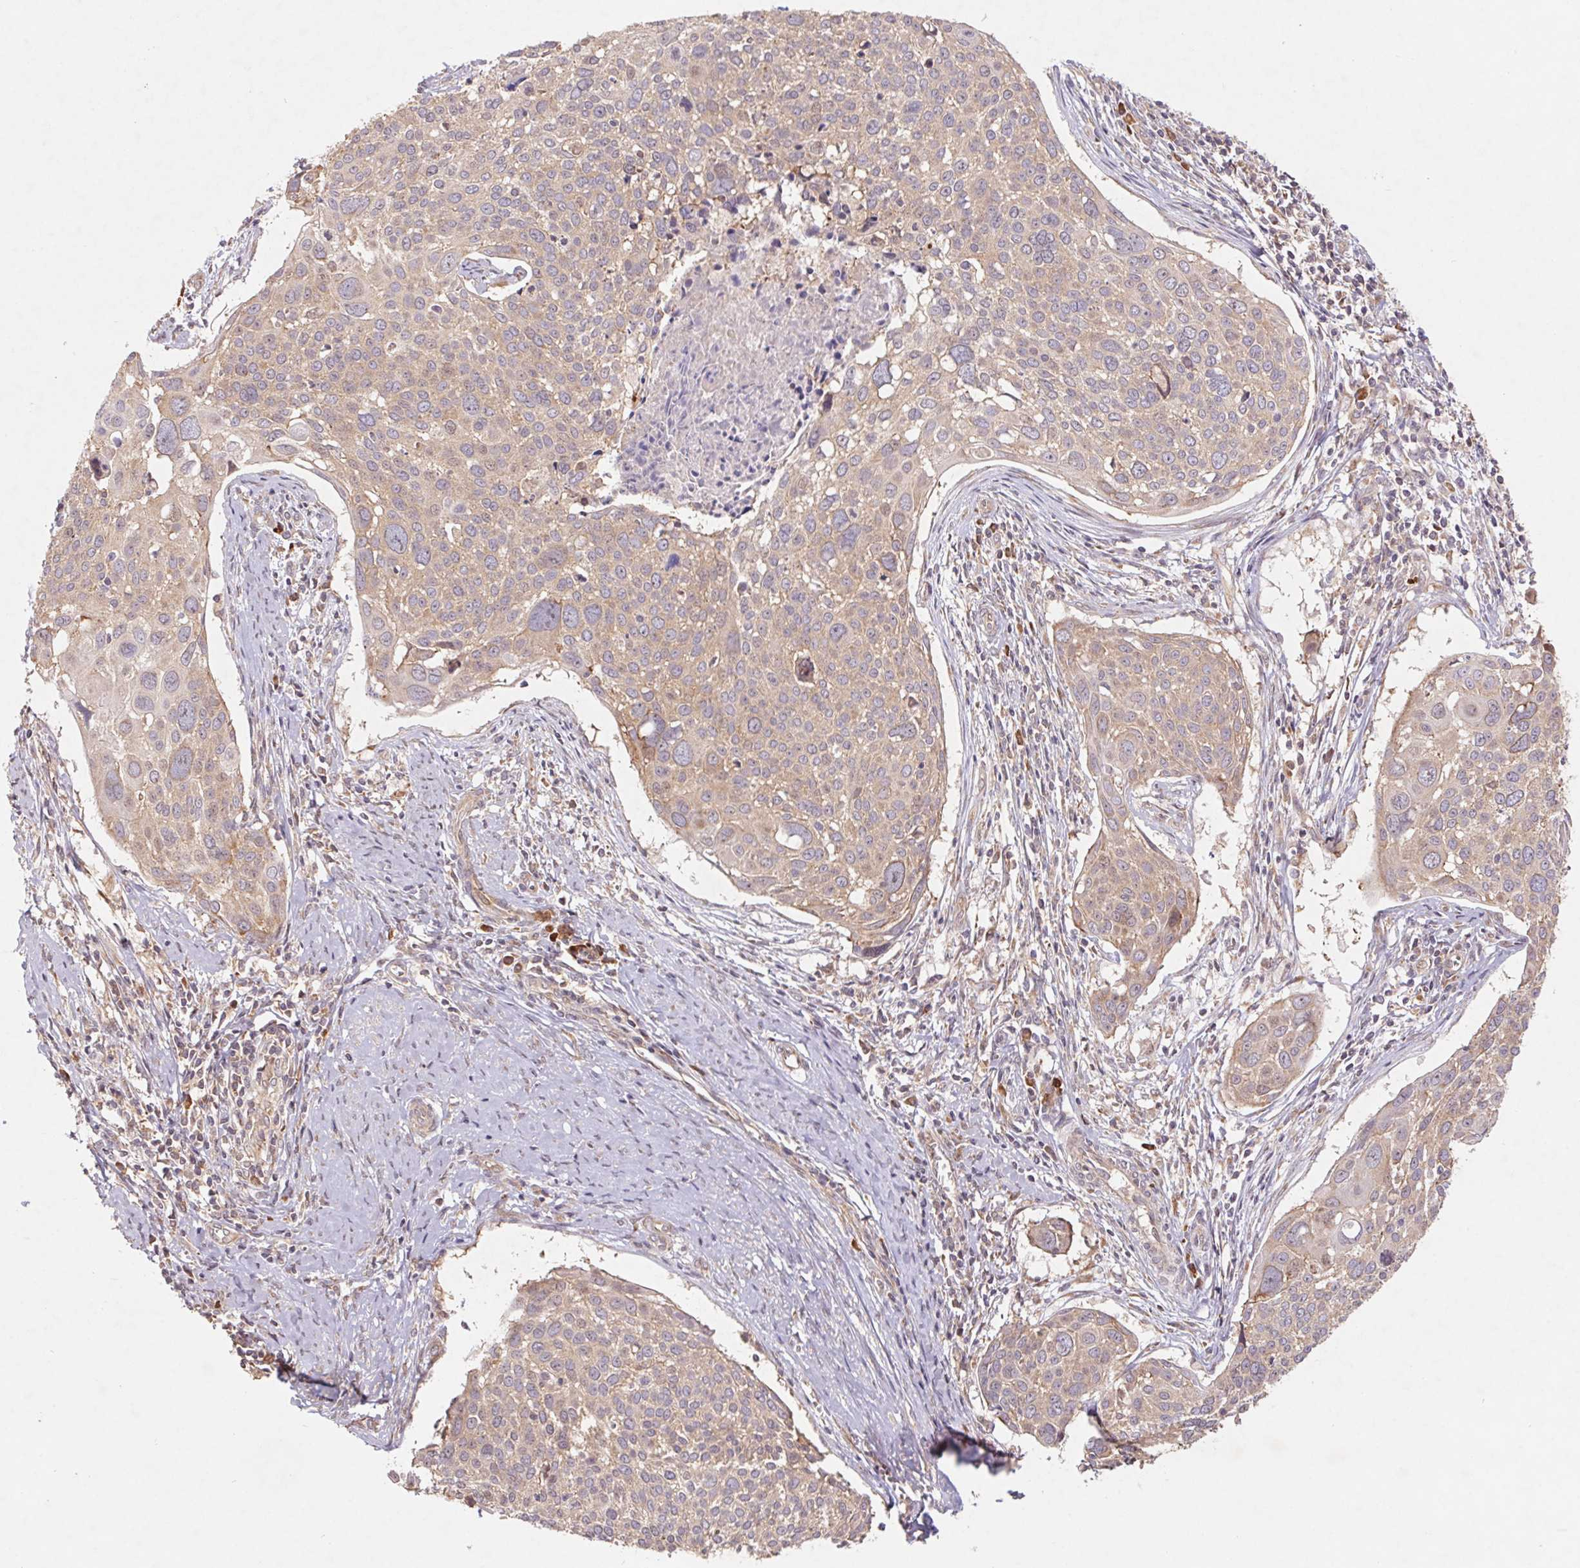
{"staining": {"intensity": "moderate", "quantity": "25%-75%", "location": "cytoplasmic/membranous"}, "tissue": "cervical cancer", "cell_type": "Tumor cells", "image_type": "cancer", "snomed": [{"axis": "morphology", "description": "Squamous cell carcinoma, NOS"}, {"axis": "topography", "description": "Cervix"}], "caption": "A brown stain labels moderate cytoplasmic/membranous expression of a protein in cervical cancer tumor cells. The staining was performed using DAB, with brown indicating positive protein expression. Nuclei are stained blue with hematoxylin.", "gene": "RPL27A", "patient": {"sex": "female", "age": 39}}